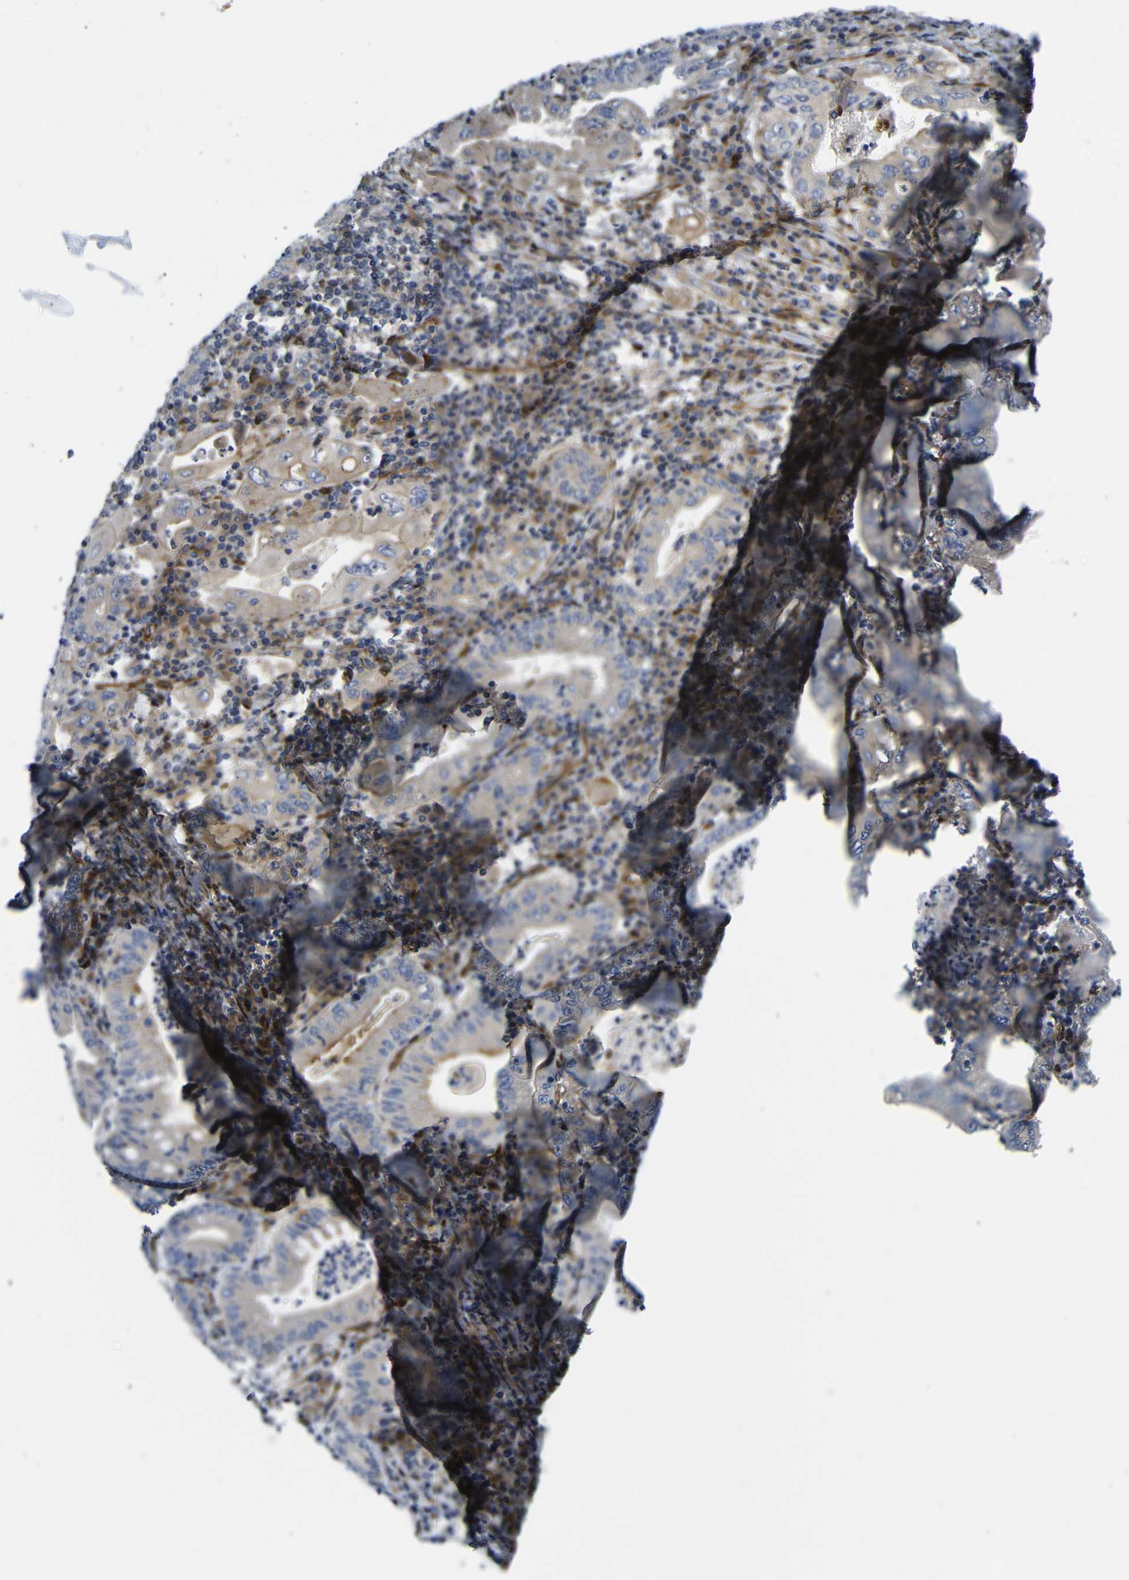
{"staining": {"intensity": "moderate", "quantity": "25%-75%", "location": "cytoplasmic/membranous"}, "tissue": "stomach cancer", "cell_type": "Tumor cells", "image_type": "cancer", "snomed": [{"axis": "morphology", "description": "Normal tissue, NOS"}, {"axis": "morphology", "description": "Adenocarcinoma, NOS"}, {"axis": "topography", "description": "Esophagus"}, {"axis": "topography", "description": "Stomach, upper"}, {"axis": "topography", "description": "Peripheral nerve tissue"}], "caption": "A medium amount of moderate cytoplasmic/membranous staining is appreciated in approximately 25%-75% of tumor cells in stomach cancer tissue. (Brightfield microscopy of DAB IHC at high magnification).", "gene": "PARP14", "patient": {"sex": "male", "age": 62}}